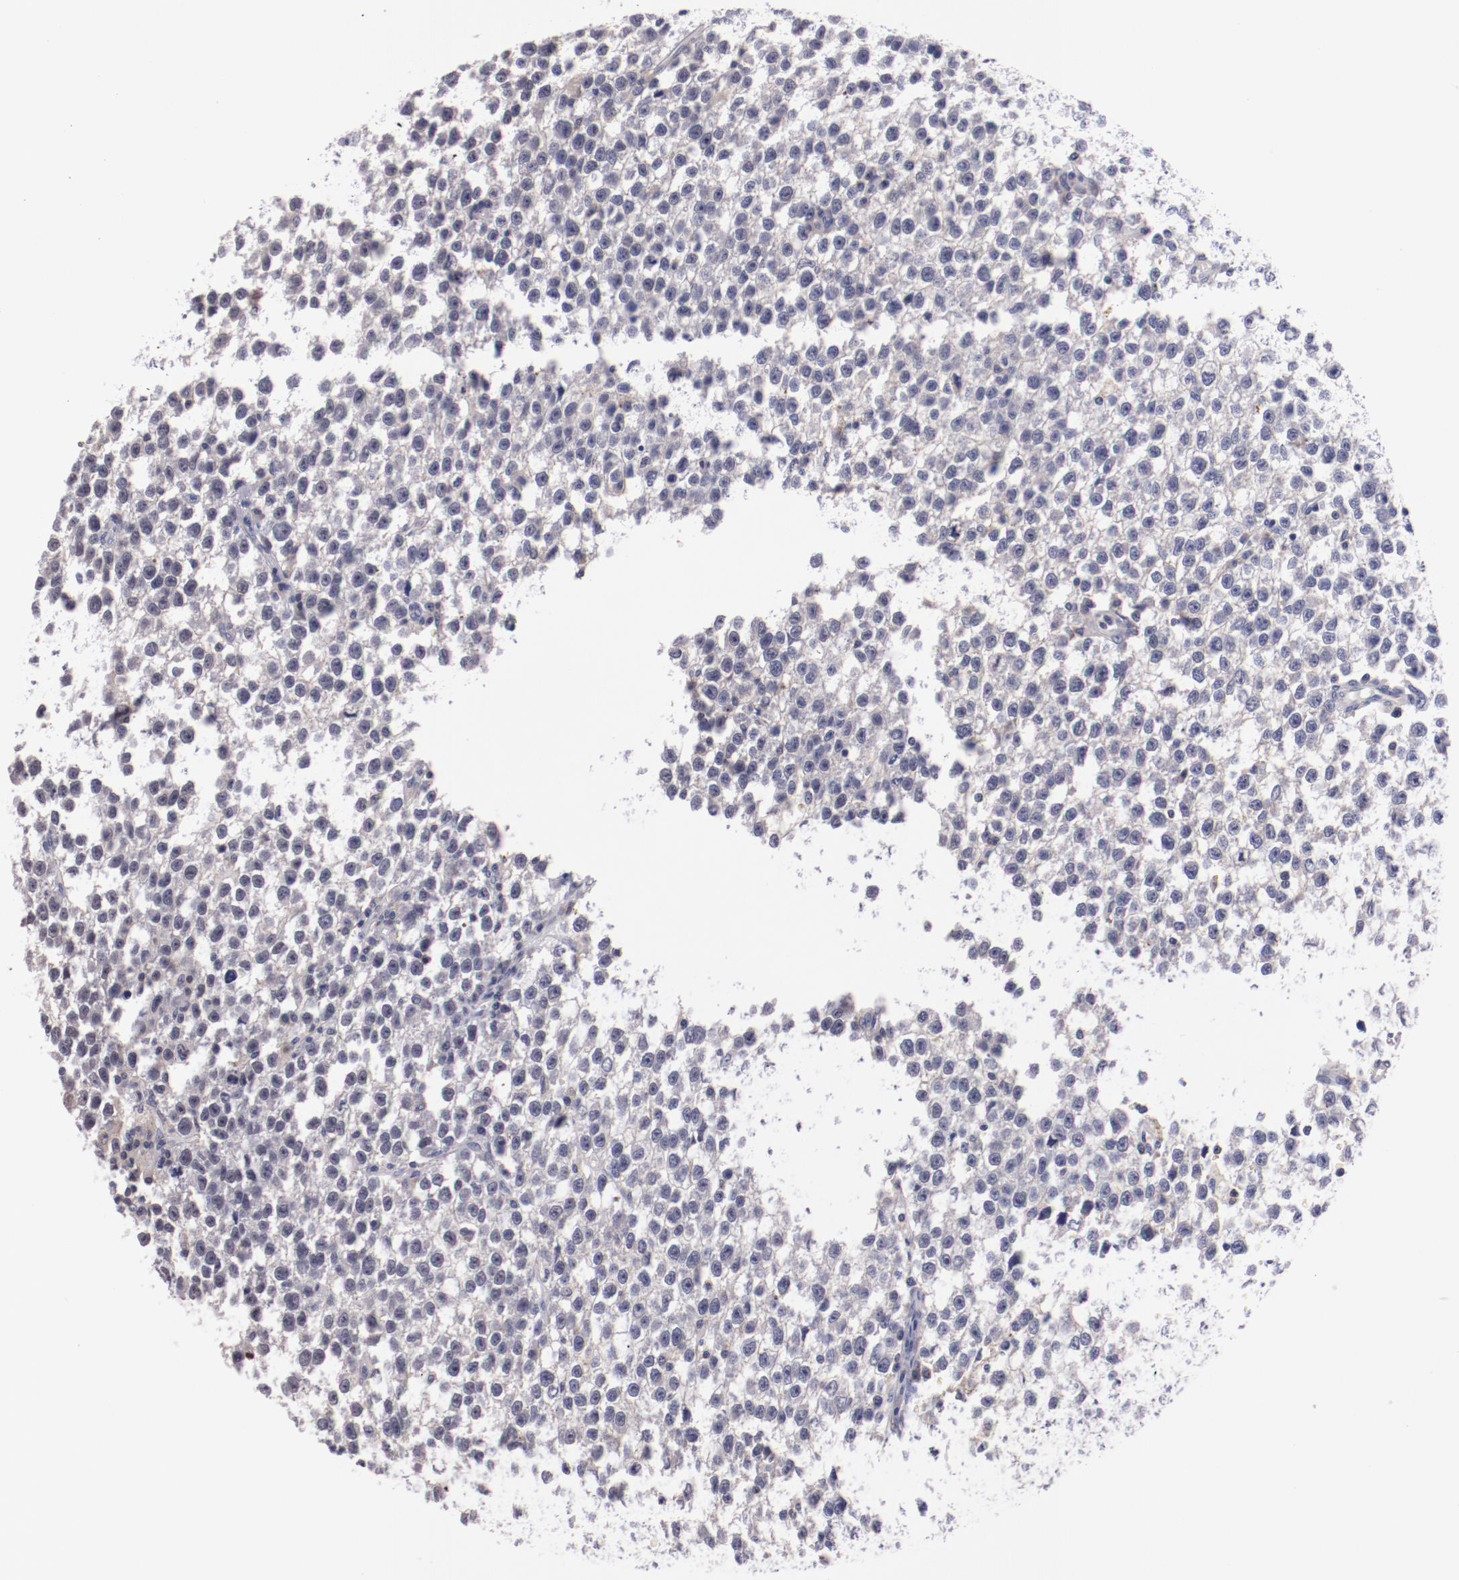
{"staining": {"intensity": "negative", "quantity": "none", "location": "none"}, "tissue": "testis cancer", "cell_type": "Tumor cells", "image_type": "cancer", "snomed": [{"axis": "morphology", "description": "Seminoma, NOS"}, {"axis": "topography", "description": "Testis"}], "caption": "Tumor cells show no significant protein expression in testis cancer (seminoma). (Immunohistochemistry, brightfield microscopy, high magnification).", "gene": "SYP", "patient": {"sex": "male", "age": 35}}